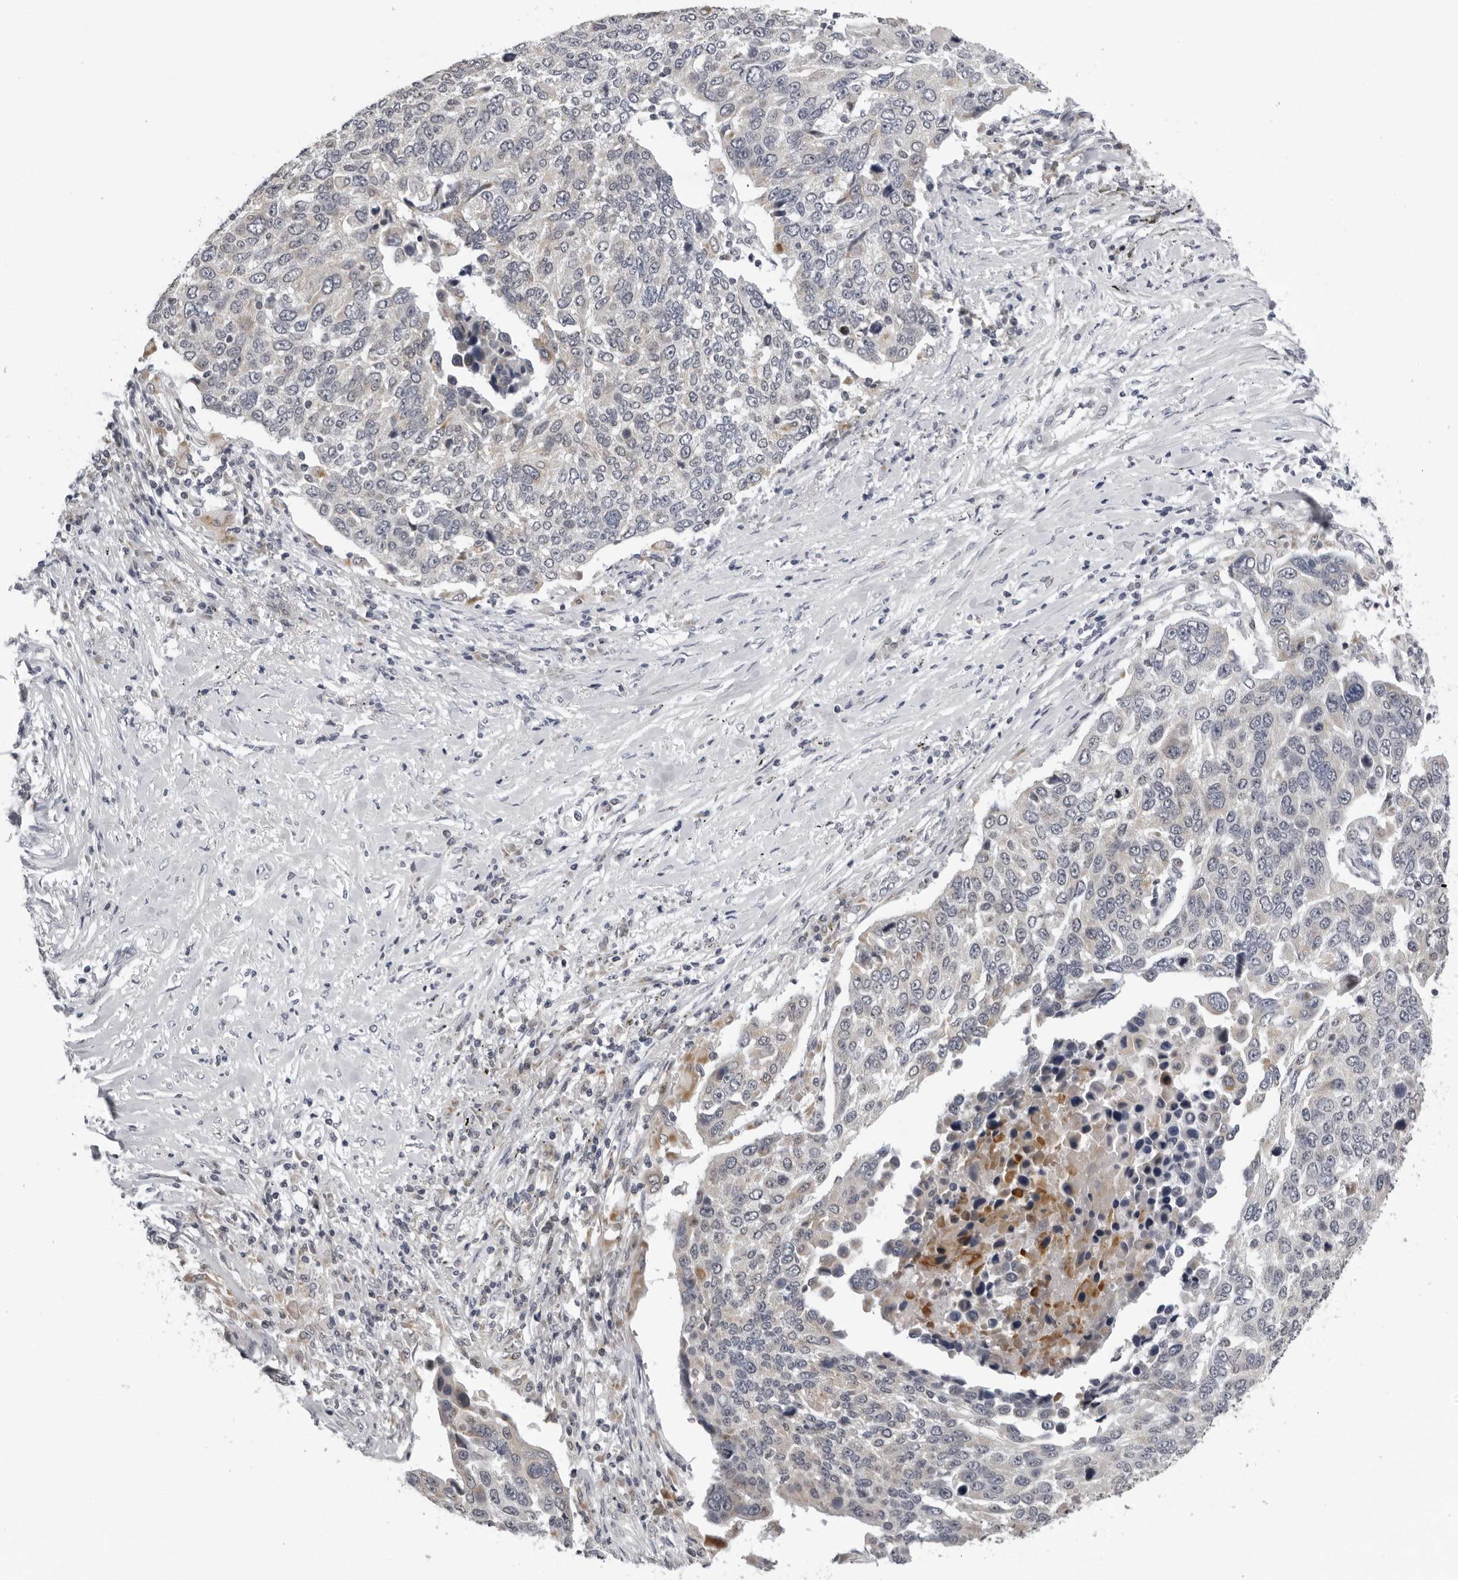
{"staining": {"intensity": "negative", "quantity": "none", "location": "none"}, "tissue": "lung cancer", "cell_type": "Tumor cells", "image_type": "cancer", "snomed": [{"axis": "morphology", "description": "Squamous cell carcinoma, NOS"}, {"axis": "topography", "description": "Lung"}], "caption": "DAB (3,3'-diaminobenzidine) immunohistochemical staining of lung squamous cell carcinoma demonstrates no significant staining in tumor cells. (Brightfield microscopy of DAB immunohistochemistry at high magnification).", "gene": "CPT2", "patient": {"sex": "male", "age": 66}}